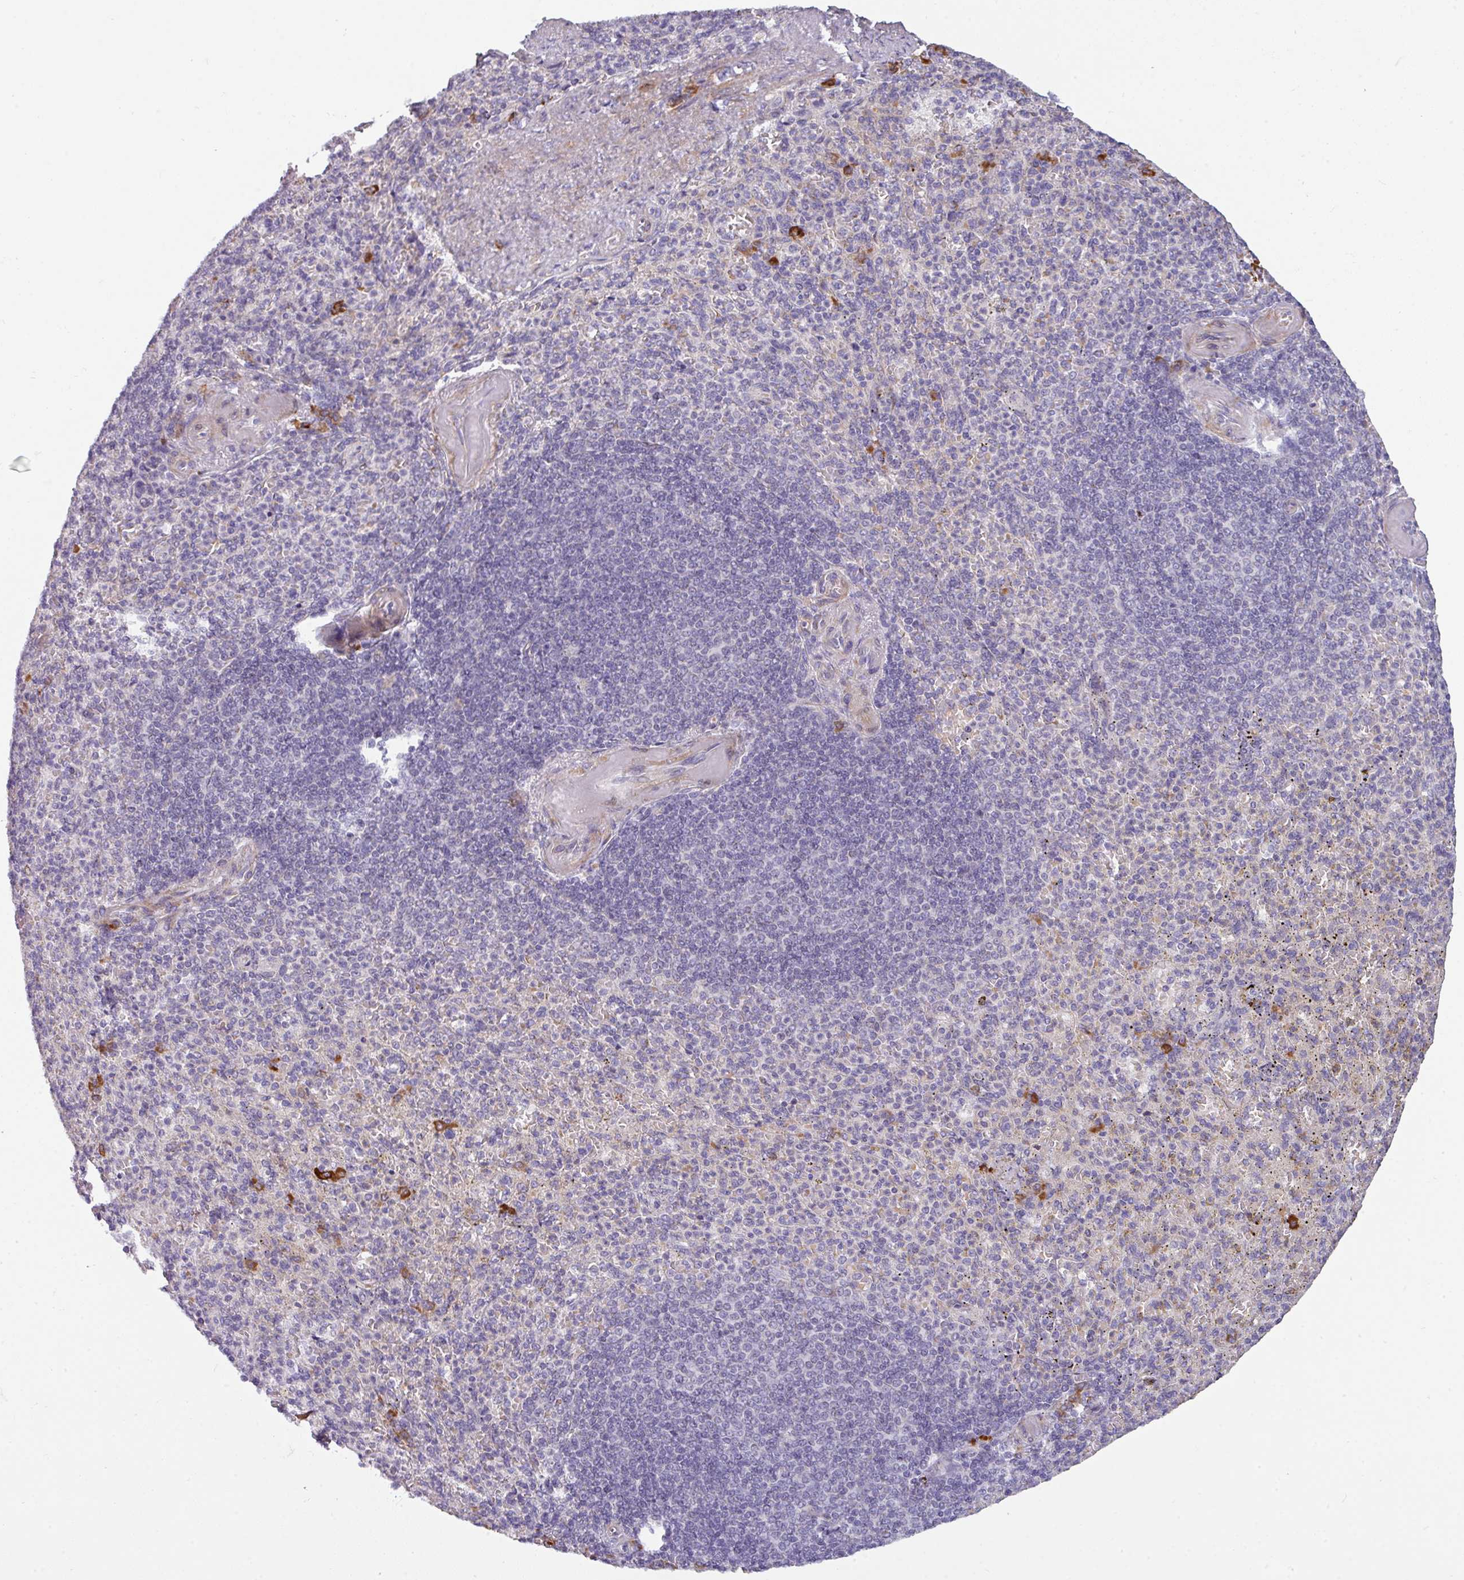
{"staining": {"intensity": "strong", "quantity": "<25%", "location": "cytoplasmic/membranous"}, "tissue": "spleen", "cell_type": "Cells in red pulp", "image_type": "normal", "snomed": [{"axis": "morphology", "description": "Normal tissue, NOS"}, {"axis": "topography", "description": "Spleen"}], "caption": "Spleen stained for a protein reveals strong cytoplasmic/membranous positivity in cells in red pulp. (Stains: DAB in brown, nuclei in blue, Microscopy: brightfield microscopy at high magnification).", "gene": "C2orf68", "patient": {"sex": "female", "age": 74}}